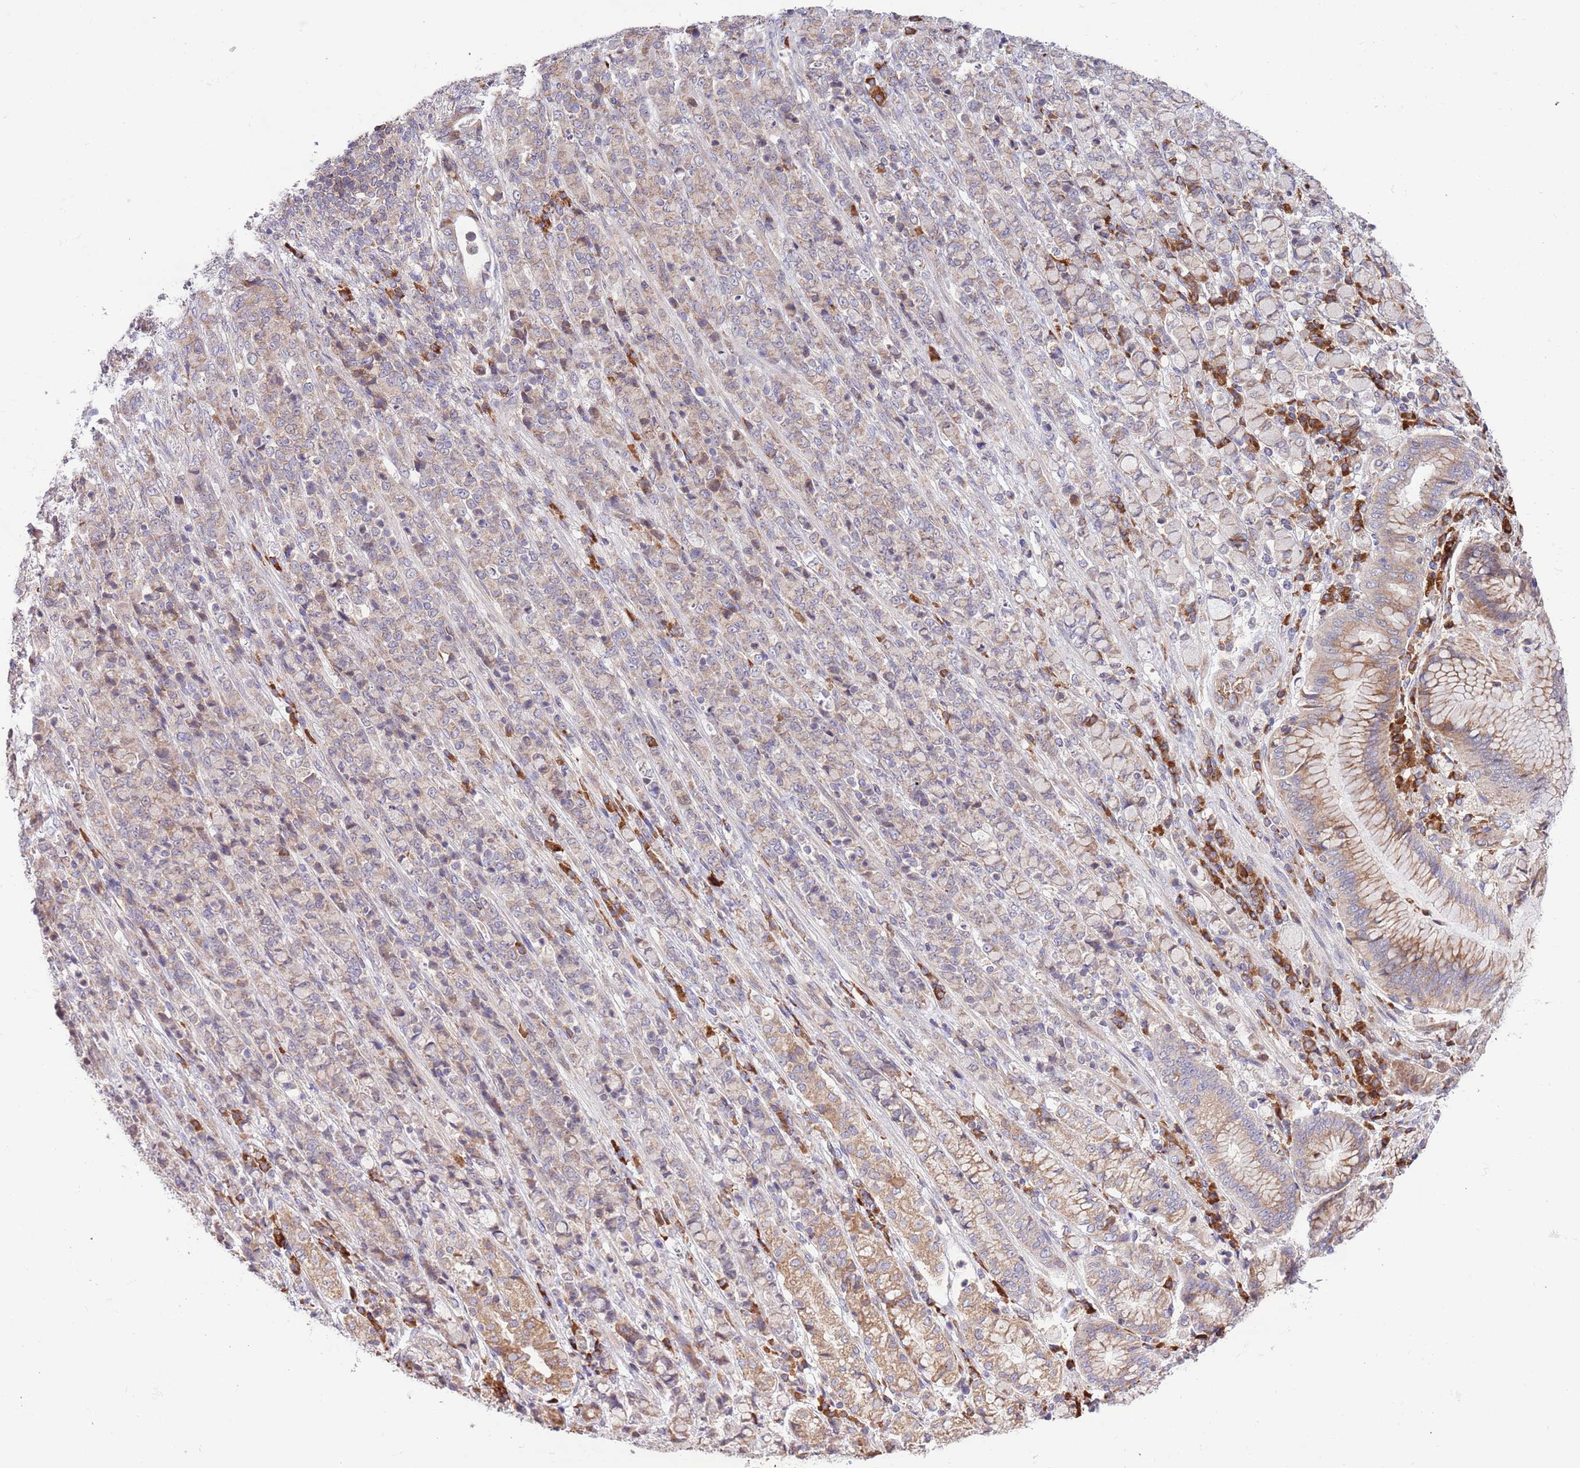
{"staining": {"intensity": "weak", "quantity": "<25%", "location": "cytoplasmic/membranous"}, "tissue": "stomach cancer", "cell_type": "Tumor cells", "image_type": "cancer", "snomed": [{"axis": "morphology", "description": "Adenocarcinoma, NOS"}, {"axis": "topography", "description": "Stomach"}], "caption": "Immunohistochemical staining of human stomach cancer demonstrates no significant expression in tumor cells.", "gene": "DAND5", "patient": {"sex": "female", "age": 79}}